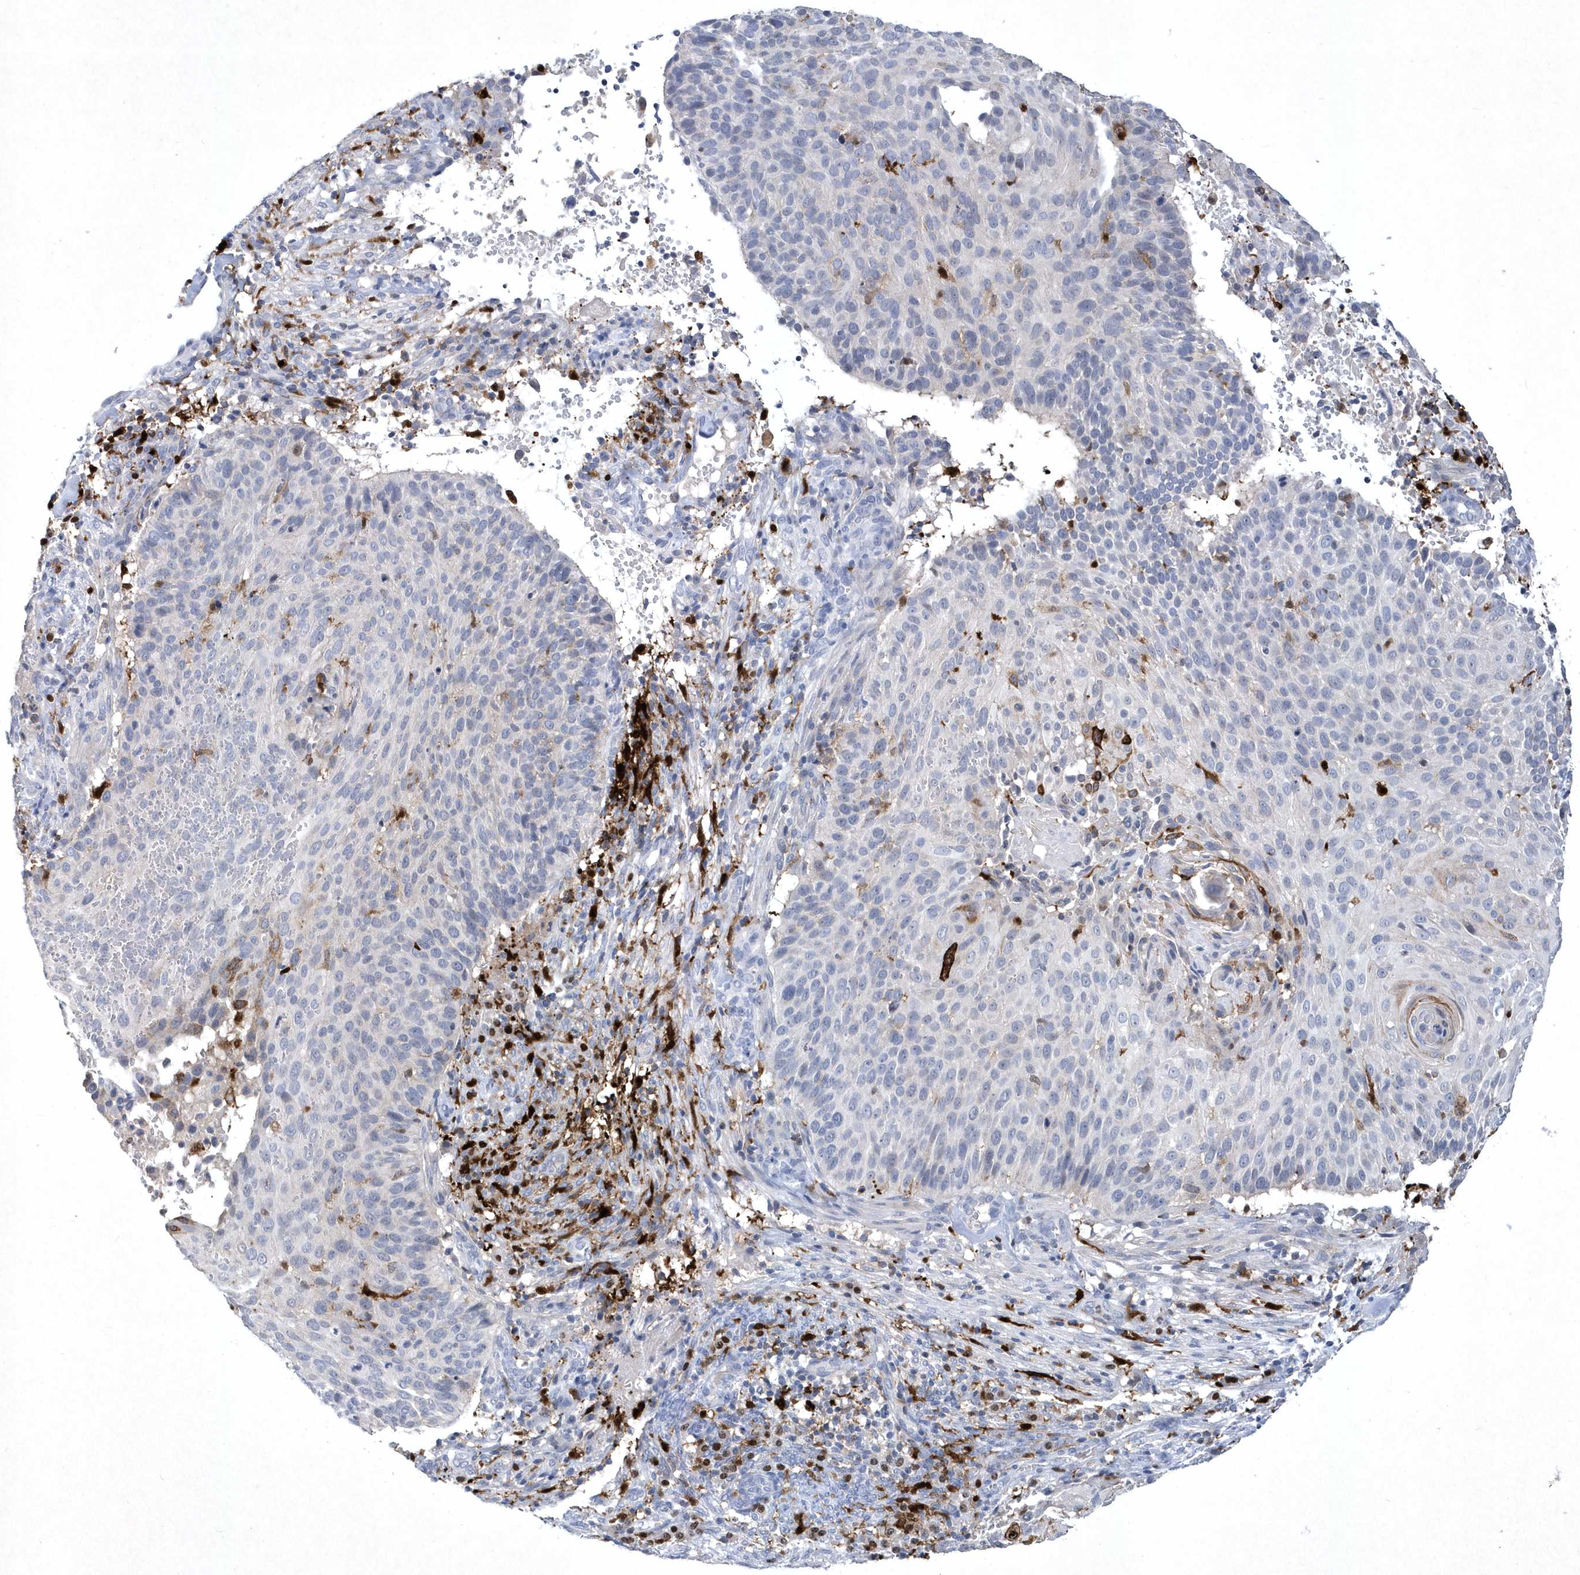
{"staining": {"intensity": "negative", "quantity": "none", "location": "none"}, "tissue": "cervical cancer", "cell_type": "Tumor cells", "image_type": "cancer", "snomed": [{"axis": "morphology", "description": "Squamous cell carcinoma, NOS"}, {"axis": "topography", "description": "Cervix"}], "caption": "Human squamous cell carcinoma (cervical) stained for a protein using immunohistochemistry exhibits no staining in tumor cells.", "gene": "BHLHA15", "patient": {"sex": "female", "age": 74}}